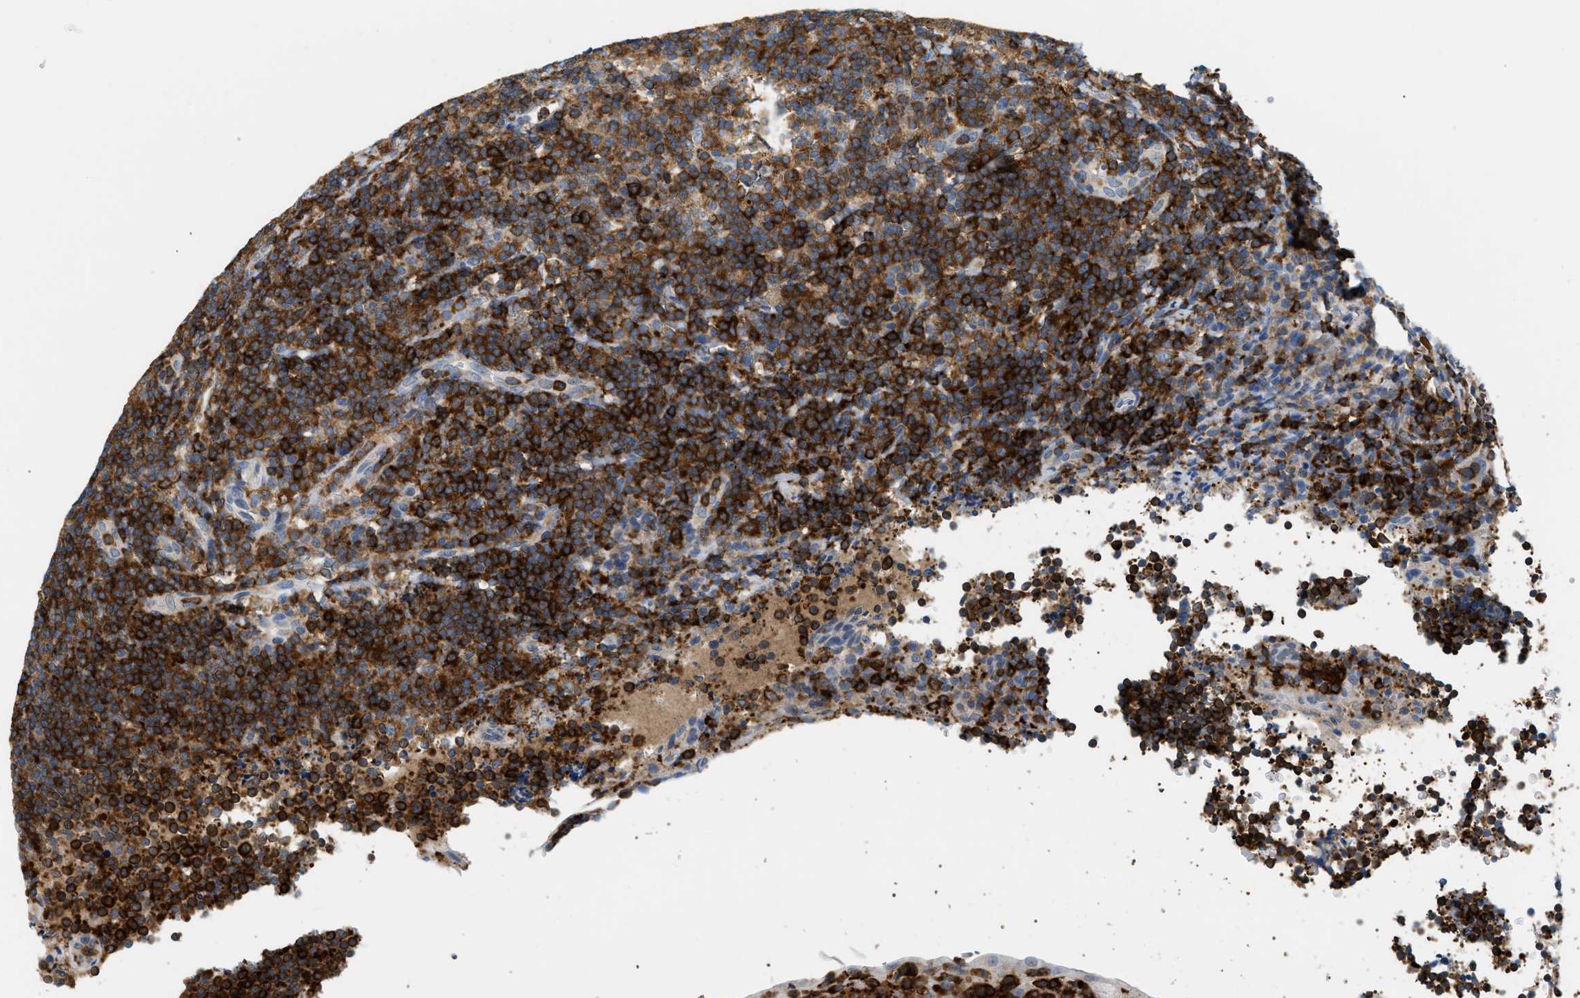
{"staining": {"intensity": "strong", "quantity": ">75%", "location": "cytoplasmic/membranous"}, "tissue": "tonsil", "cell_type": "Germinal center cells", "image_type": "normal", "snomed": [{"axis": "morphology", "description": "Normal tissue, NOS"}, {"axis": "topography", "description": "Tonsil"}], "caption": "Human tonsil stained for a protein (brown) displays strong cytoplasmic/membranous positive positivity in approximately >75% of germinal center cells.", "gene": "INPP5D", "patient": {"sex": "male", "age": 37}}